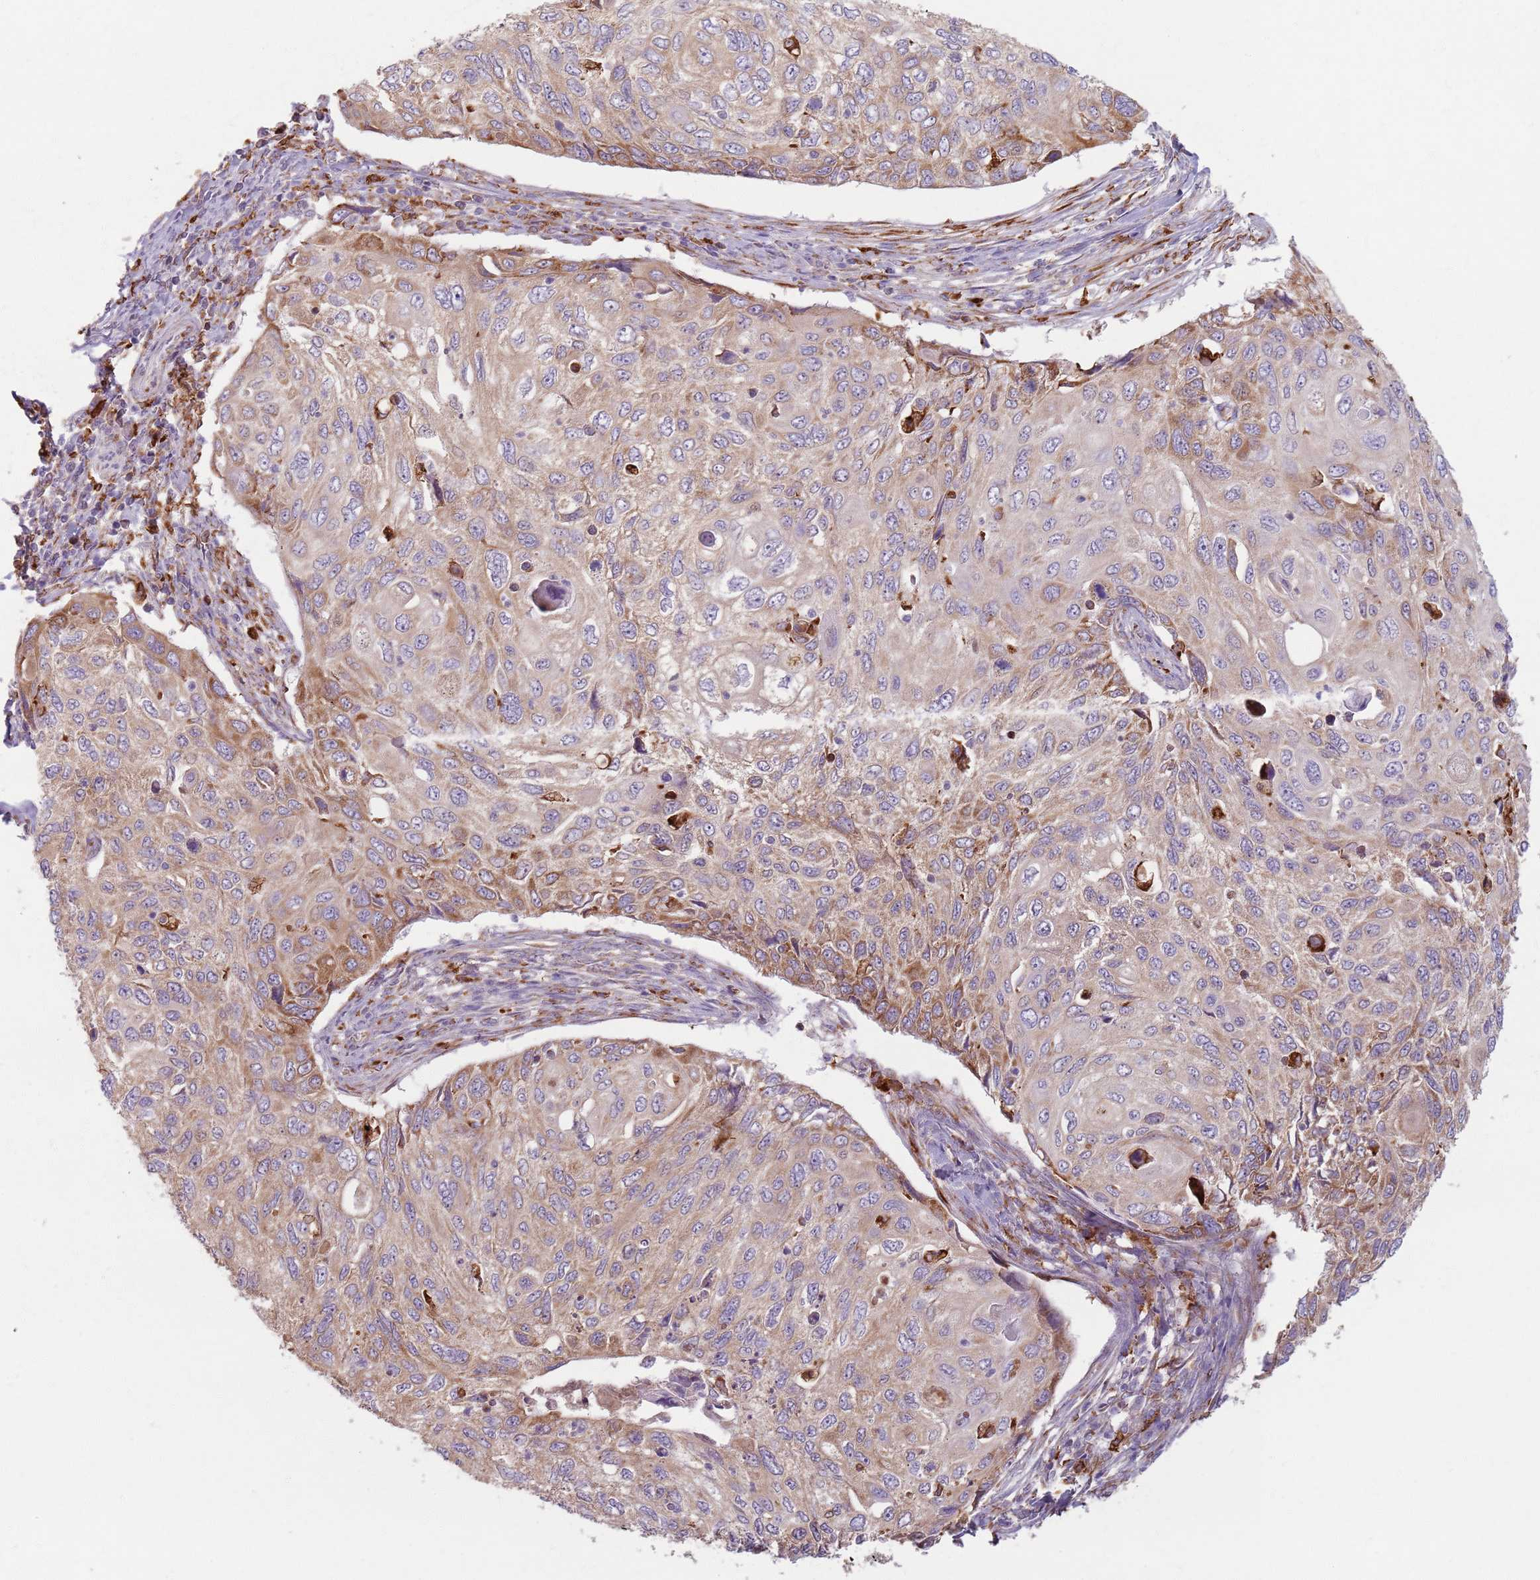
{"staining": {"intensity": "moderate", "quantity": "25%-75%", "location": "cytoplasmic/membranous"}, "tissue": "cervical cancer", "cell_type": "Tumor cells", "image_type": "cancer", "snomed": [{"axis": "morphology", "description": "Squamous cell carcinoma, NOS"}, {"axis": "topography", "description": "Cervix"}], "caption": "Cervical cancer (squamous cell carcinoma) stained with DAB (3,3'-diaminobenzidine) IHC displays medium levels of moderate cytoplasmic/membranous expression in approximately 25%-75% of tumor cells.", "gene": "COLGALT1", "patient": {"sex": "female", "age": 70}}